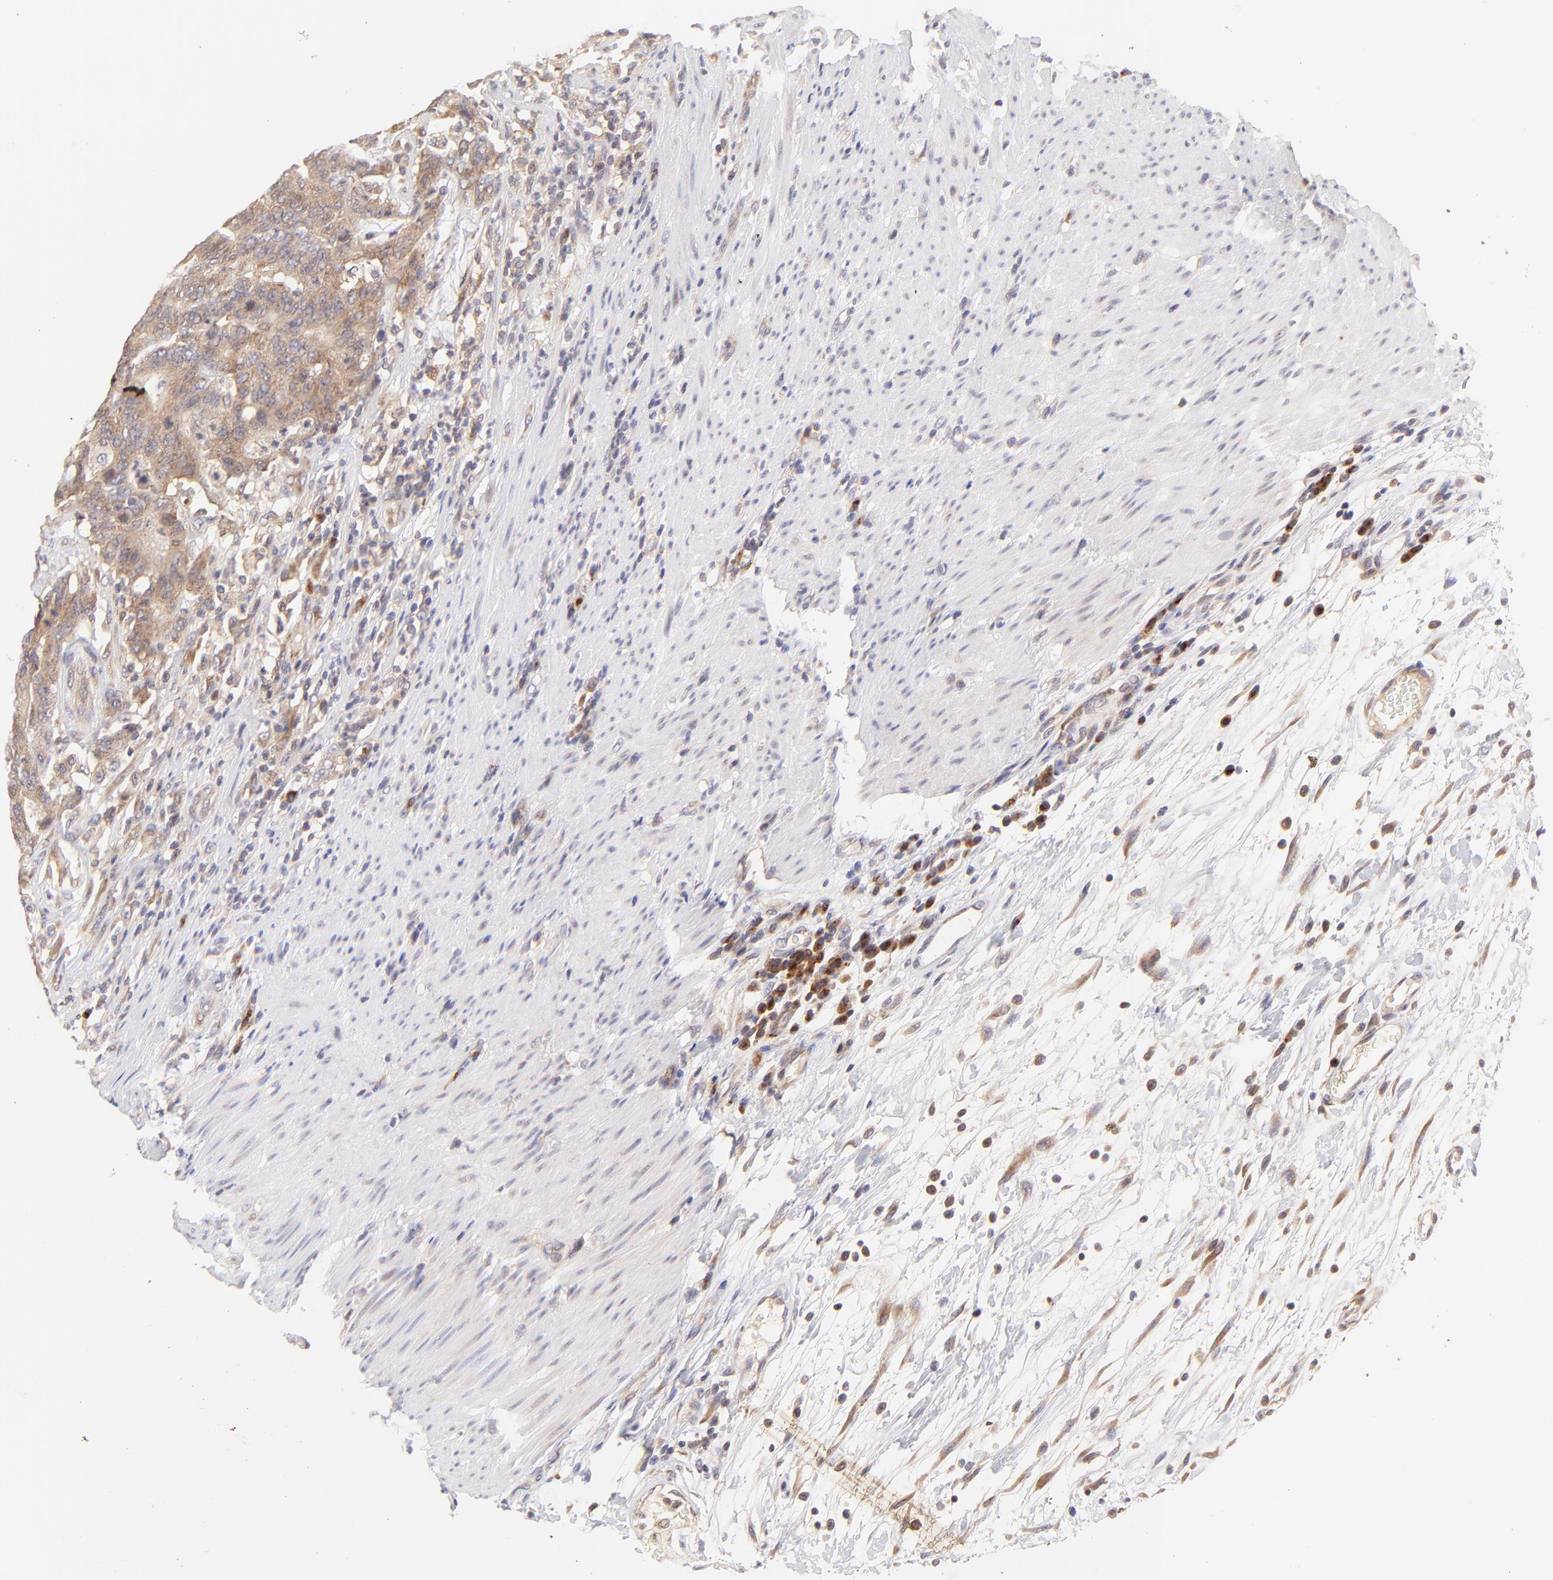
{"staining": {"intensity": "moderate", "quantity": ">75%", "location": "cytoplasmic/membranous"}, "tissue": "colorectal cancer", "cell_type": "Tumor cells", "image_type": "cancer", "snomed": [{"axis": "morphology", "description": "Adenocarcinoma, NOS"}, {"axis": "topography", "description": "Colon"}], "caption": "High-magnification brightfield microscopy of colorectal cancer stained with DAB (3,3'-diaminobenzidine) (brown) and counterstained with hematoxylin (blue). tumor cells exhibit moderate cytoplasmic/membranous expression is present in approximately>75% of cells. The staining was performed using DAB, with brown indicating positive protein expression. Nuclei are stained blue with hematoxylin.", "gene": "TNRC6B", "patient": {"sex": "male", "age": 54}}